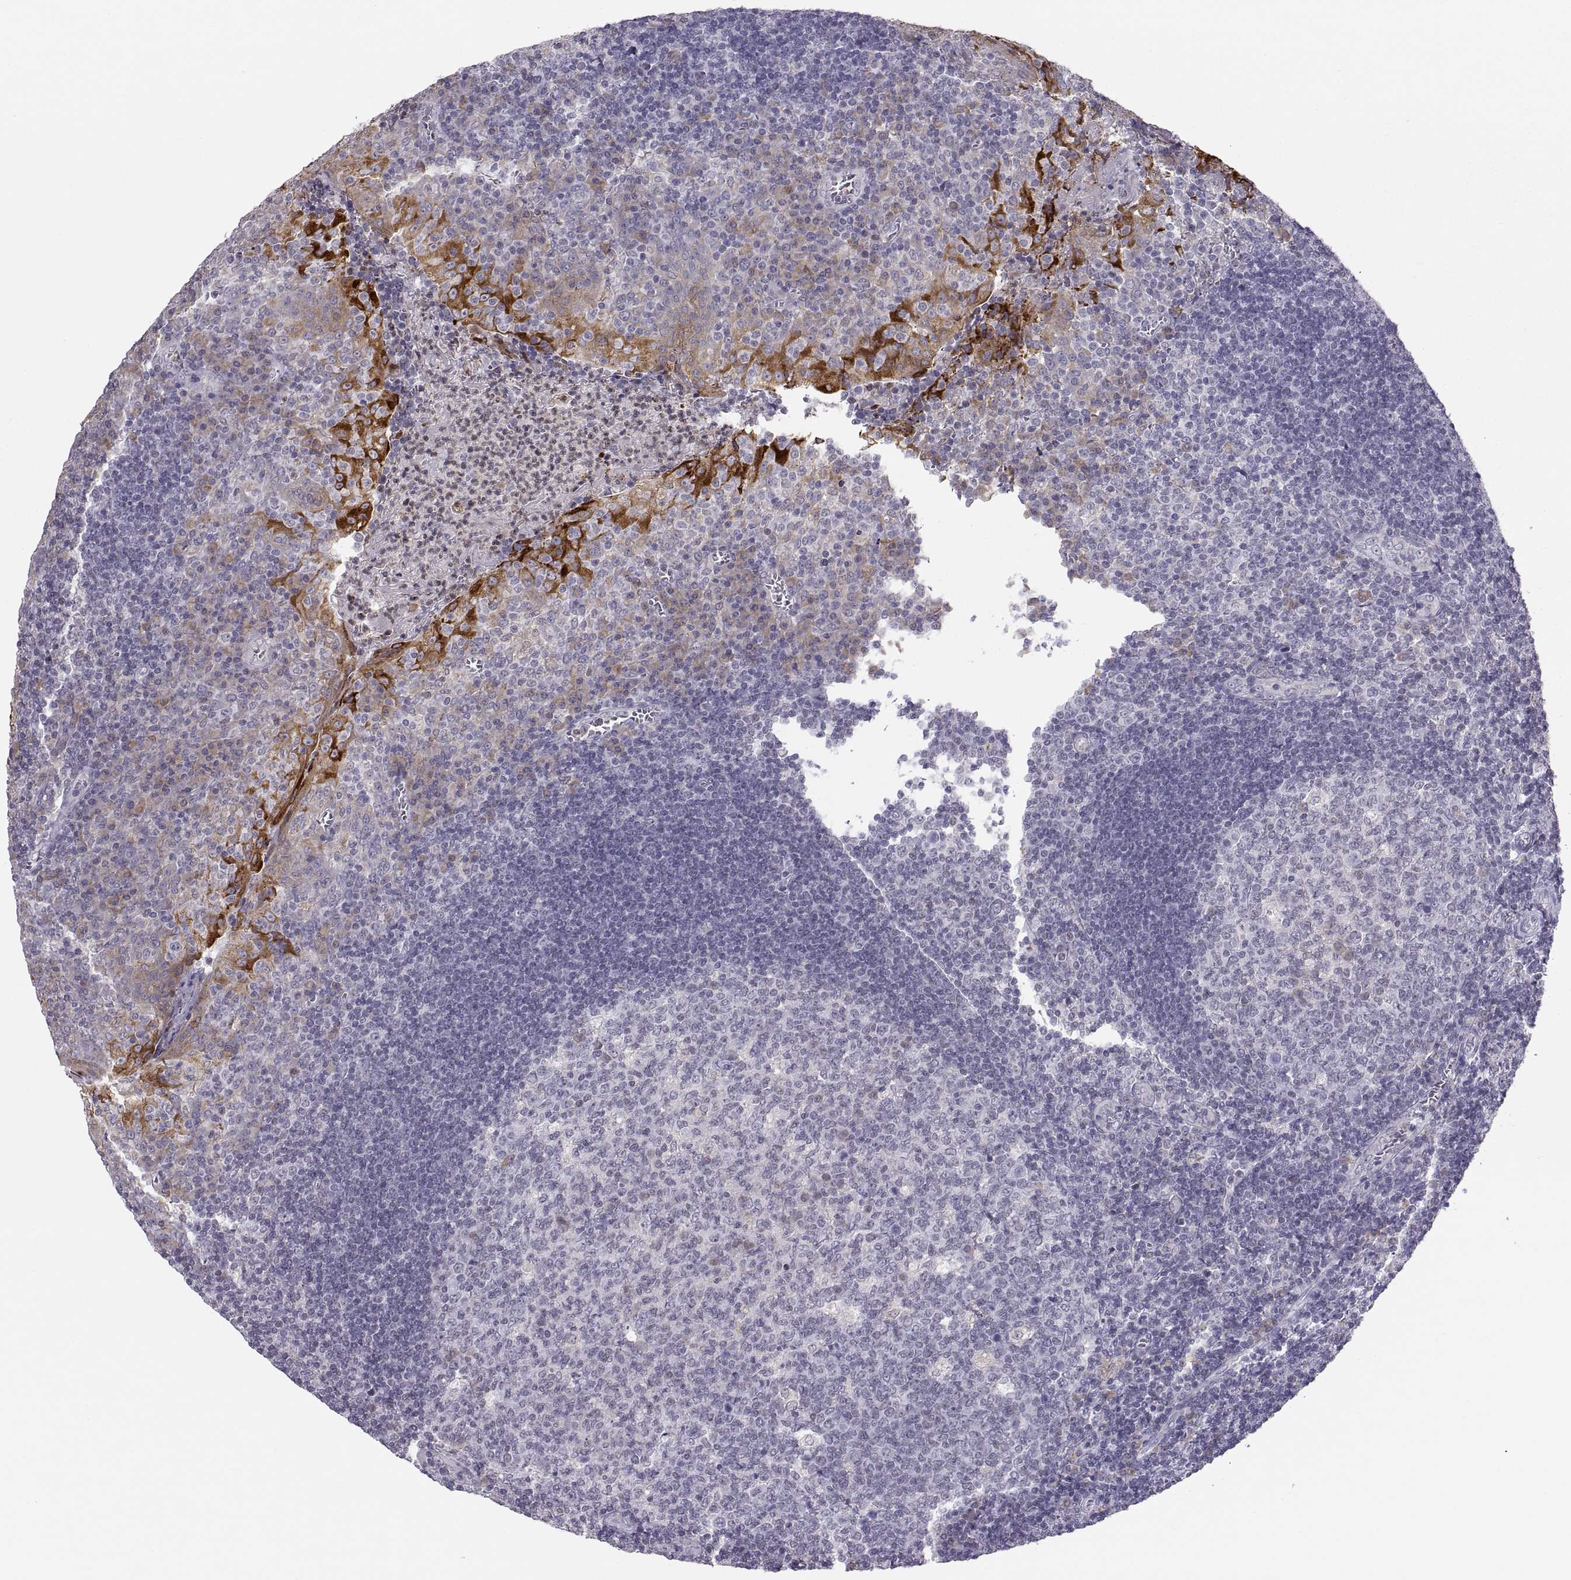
{"staining": {"intensity": "negative", "quantity": "none", "location": "none"}, "tissue": "tonsil", "cell_type": "Germinal center cells", "image_type": "normal", "snomed": [{"axis": "morphology", "description": "Normal tissue, NOS"}, {"axis": "topography", "description": "Tonsil"}], "caption": "A micrograph of human tonsil is negative for staining in germinal center cells. (Immunohistochemistry, brightfield microscopy, high magnification).", "gene": "ERO1A", "patient": {"sex": "female", "age": 12}}